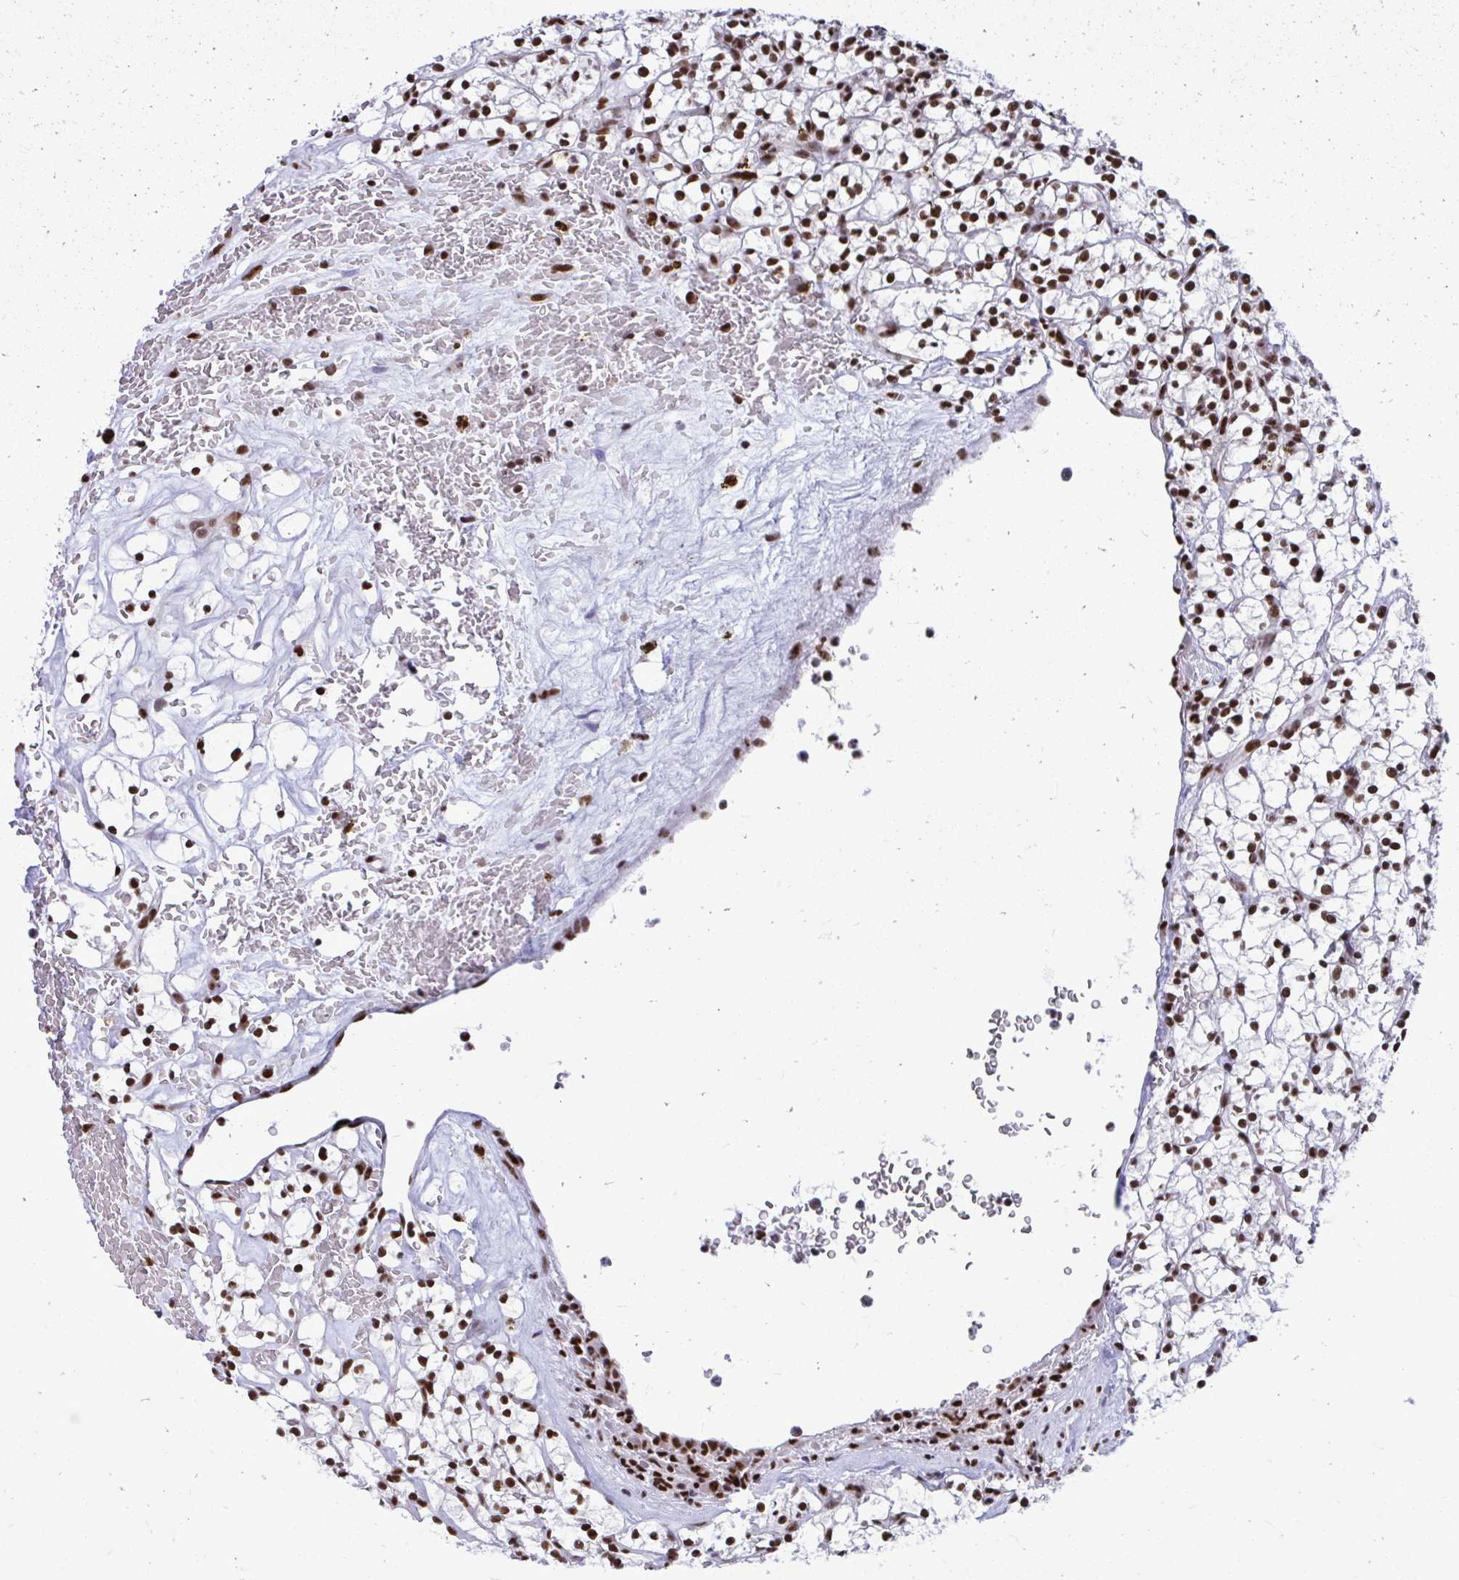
{"staining": {"intensity": "strong", "quantity": ">75%", "location": "nuclear"}, "tissue": "renal cancer", "cell_type": "Tumor cells", "image_type": "cancer", "snomed": [{"axis": "morphology", "description": "Adenocarcinoma, NOS"}, {"axis": "topography", "description": "Kidney"}], "caption": "Strong nuclear positivity is present in about >75% of tumor cells in renal adenocarcinoma. The staining was performed using DAB (3,3'-diaminobenzidine), with brown indicating positive protein expression. Nuclei are stained blue with hematoxylin.", "gene": "PRPF19", "patient": {"sex": "female", "age": 64}}